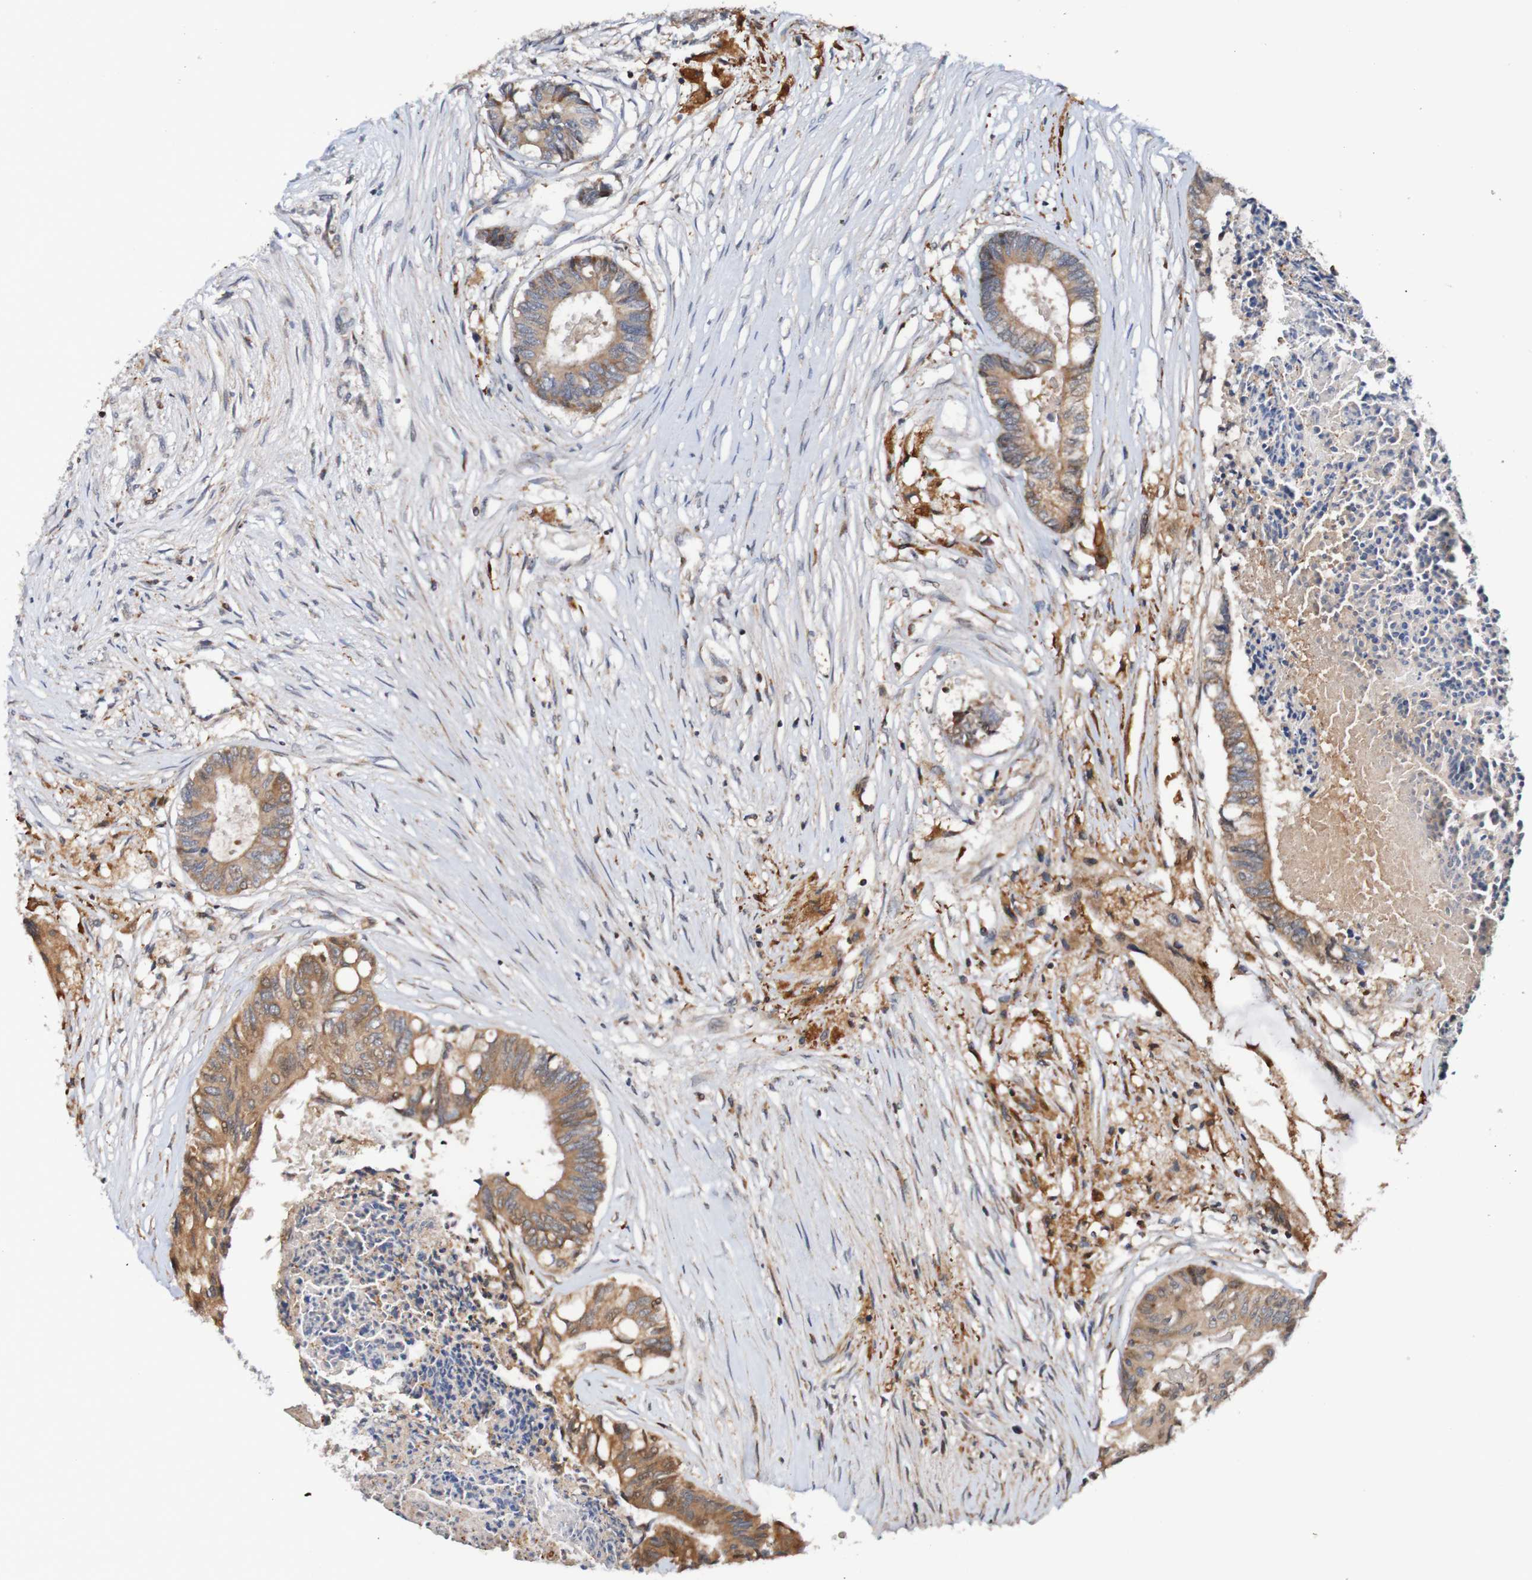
{"staining": {"intensity": "moderate", "quantity": ">75%", "location": "cytoplasmic/membranous"}, "tissue": "colorectal cancer", "cell_type": "Tumor cells", "image_type": "cancer", "snomed": [{"axis": "morphology", "description": "Adenocarcinoma, NOS"}, {"axis": "topography", "description": "Rectum"}], "caption": "A micrograph of adenocarcinoma (colorectal) stained for a protein exhibits moderate cytoplasmic/membranous brown staining in tumor cells.", "gene": "AXIN1", "patient": {"sex": "male", "age": 63}}